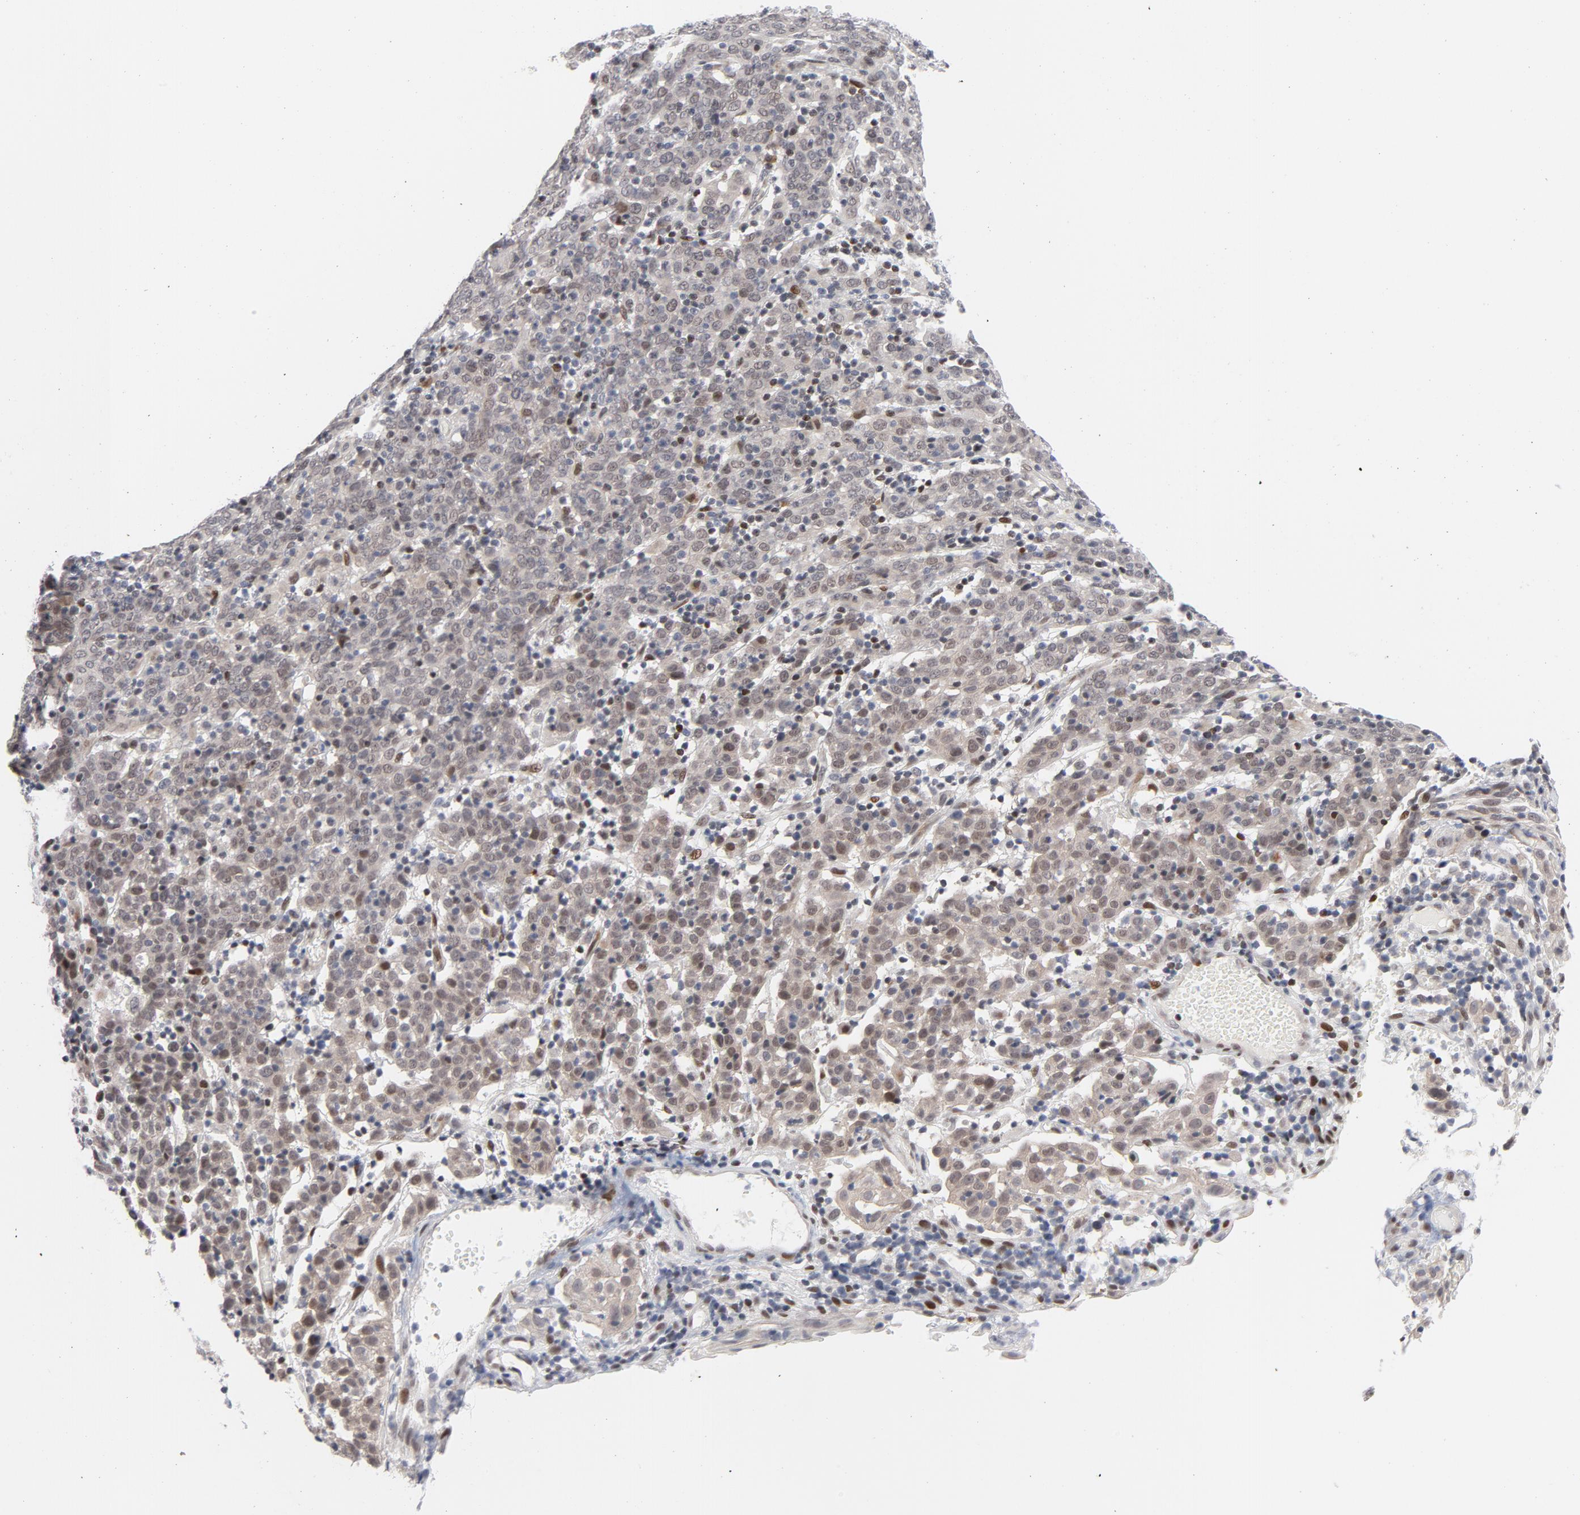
{"staining": {"intensity": "weak", "quantity": "25%-75%", "location": "nuclear"}, "tissue": "cervical cancer", "cell_type": "Tumor cells", "image_type": "cancer", "snomed": [{"axis": "morphology", "description": "Normal tissue, NOS"}, {"axis": "morphology", "description": "Squamous cell carcinoma, NOS"}, {"axis": "topography", "description": "Cervix"}], "caption": "Protein expression analysis of human cervical squamous cell carcinoma reveals weak nuclear positivity in approximately 25%-75% of tumor cells.", "gene": "NFIC", "patient": {"sex": "female", "age": 67}}